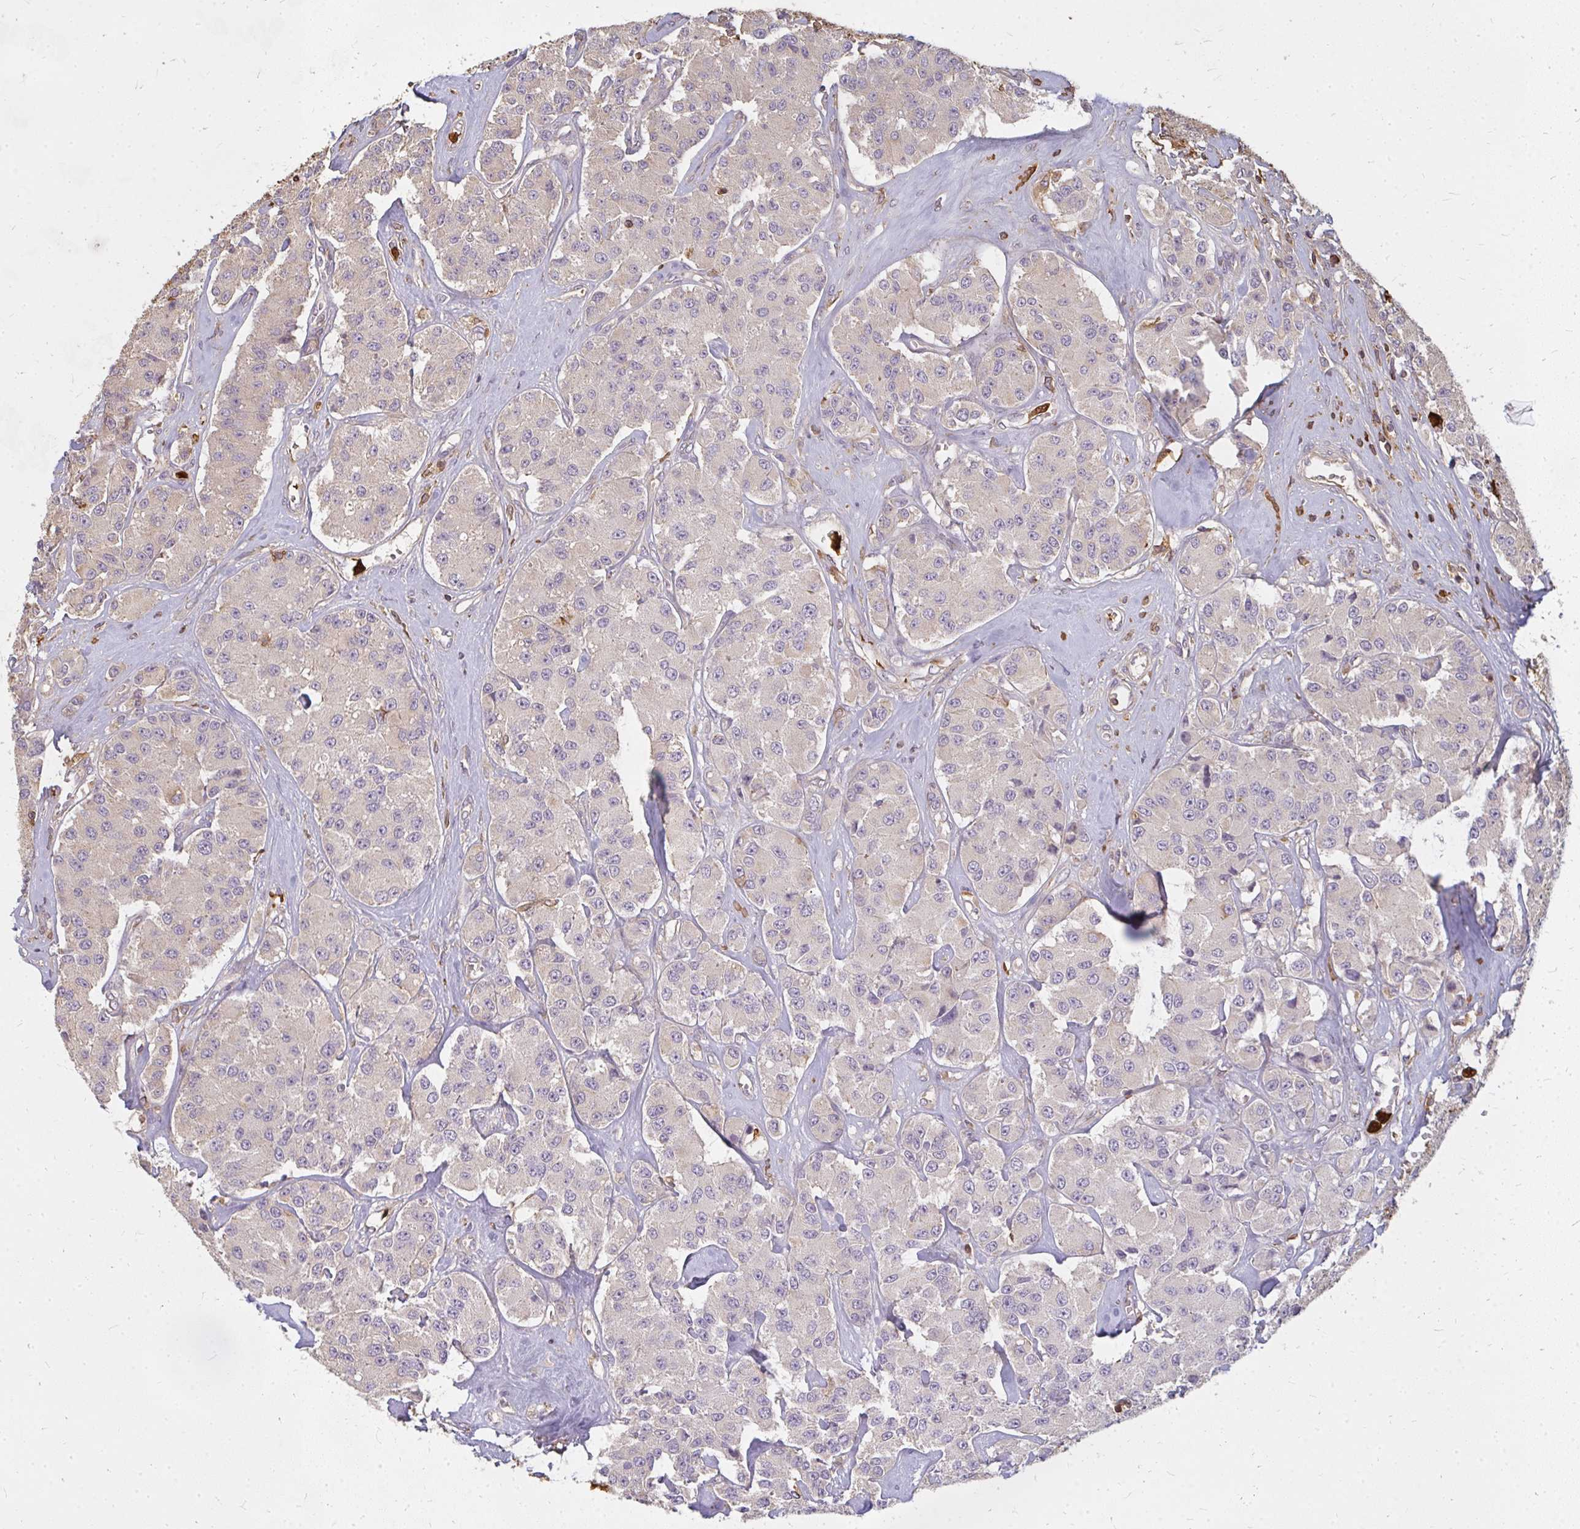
{"staining": {"intensity": "negative", "quantity": "none", "location": "none"}, "tissue": "carcinoid", "cell_type": "Tumor cells", "image_type": "cancer", "snomed": [{"axis": "morphology", "description": "Carcinoid, malignant, NOS"}, {"axis": "topography", "description": "Pancreas"}], "caption": "IHC photomicrograph of neoplastic tissue: human carcinoid stained with DAB (3,3'-diaminobenzidine) shows no significant protein staining in tumor cells.", "gene": "CNTRL", "patient": {"sex": "male", "age": 41}}